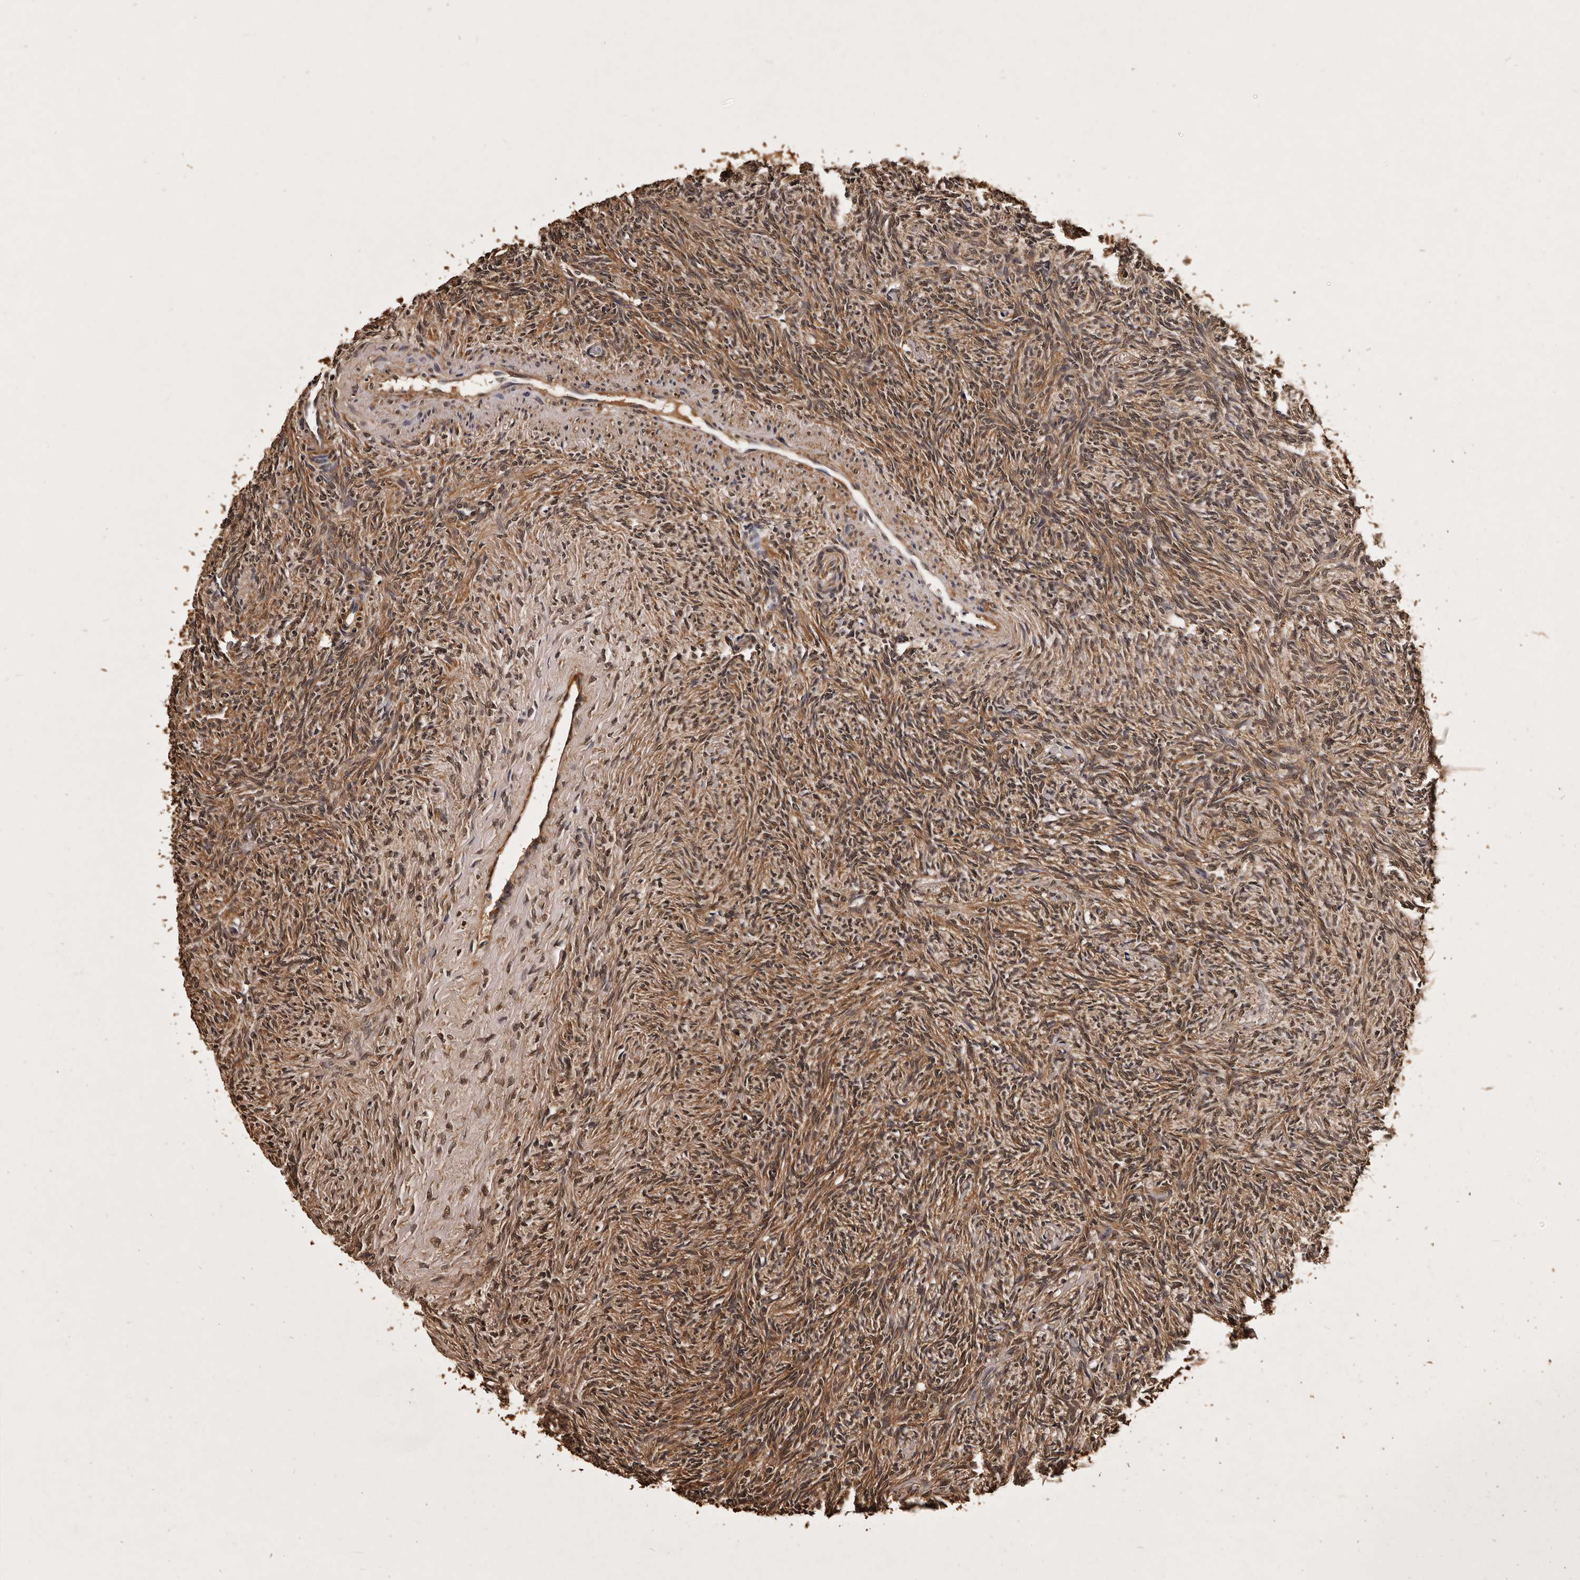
{"staining": {"intensity": "moderate", "quantity": ">75%", "location": "cytoplasmic/membranous"}, "tissue": "ovary", "cell_type": "Ovarian stroma cells", "image_type": "normal", "snomed": [{"axis": "morphology", "description": "Normal tissue, NOS"}, {"axis": "topography", "description": "Ovary"}], "caption": "A high-resolution image shows immunohistochemistry (IHC) staining of normal ovary, which exhibits moderate cytoplasmic/membranous positivity in approximately >75% of ovarian stroma cells. The protein of interest is stained brown, and the nuclei are stained in blue (DAB (3,3'-diaminobenzidine) IHC with brightfield microscopy, high magnification).", "gene": "PARS2", "patient": {"sex": "female", "age": 41}}